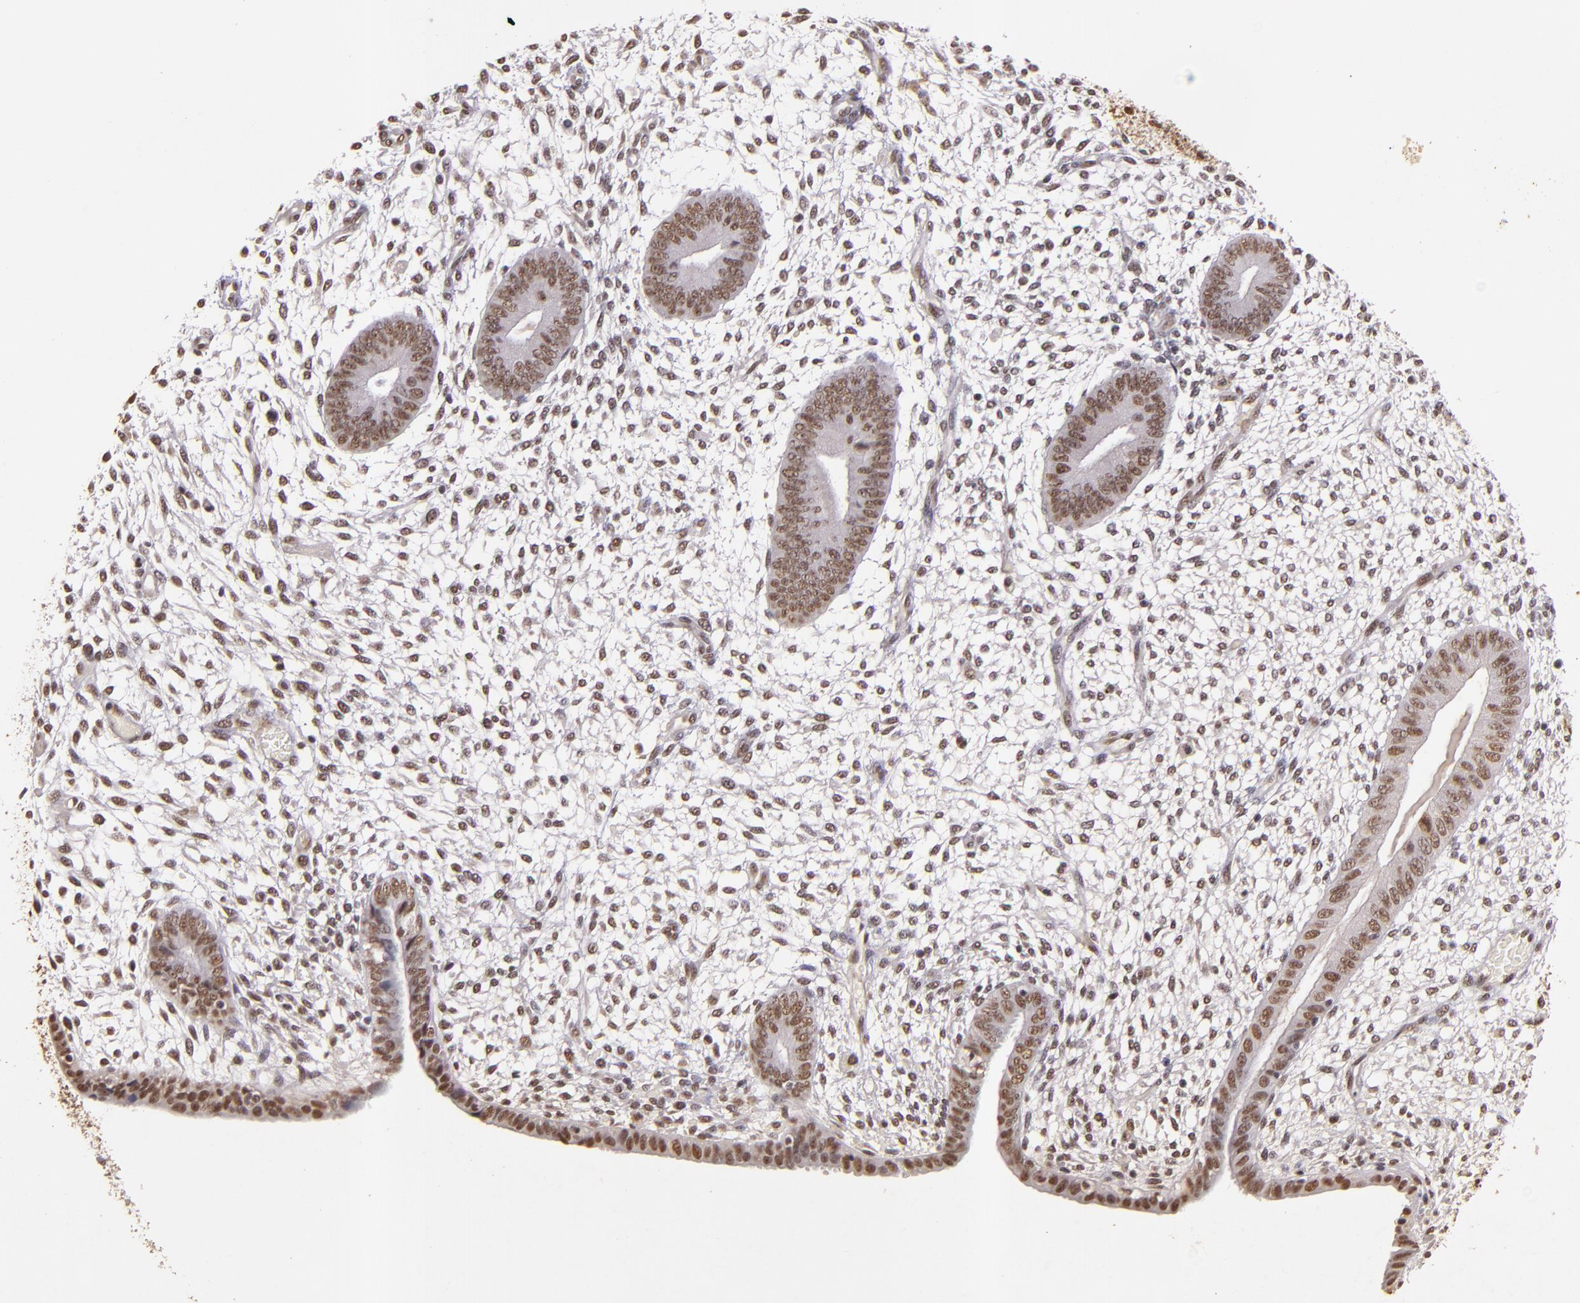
{"staining": {"intensity": "moderate", "quantity": "25%-75%", "location": "nuclear"}, "tissue": "endometrium", "cell_type": "Cells in endometrial stroma", "image_type": "normal", "snomed": [{"axis": "morphology", "description": "Normal tissue, NOS"}, {"axis": "topography", "description": "Endometrium"}], "caption": "Endometrium stained with a brown dye displays moderate nuclear positive expression in about 25%-75% of cells in endometrial stroma.", "gene": "CBX3", "patient": {"sex": "female", "age": 42}}